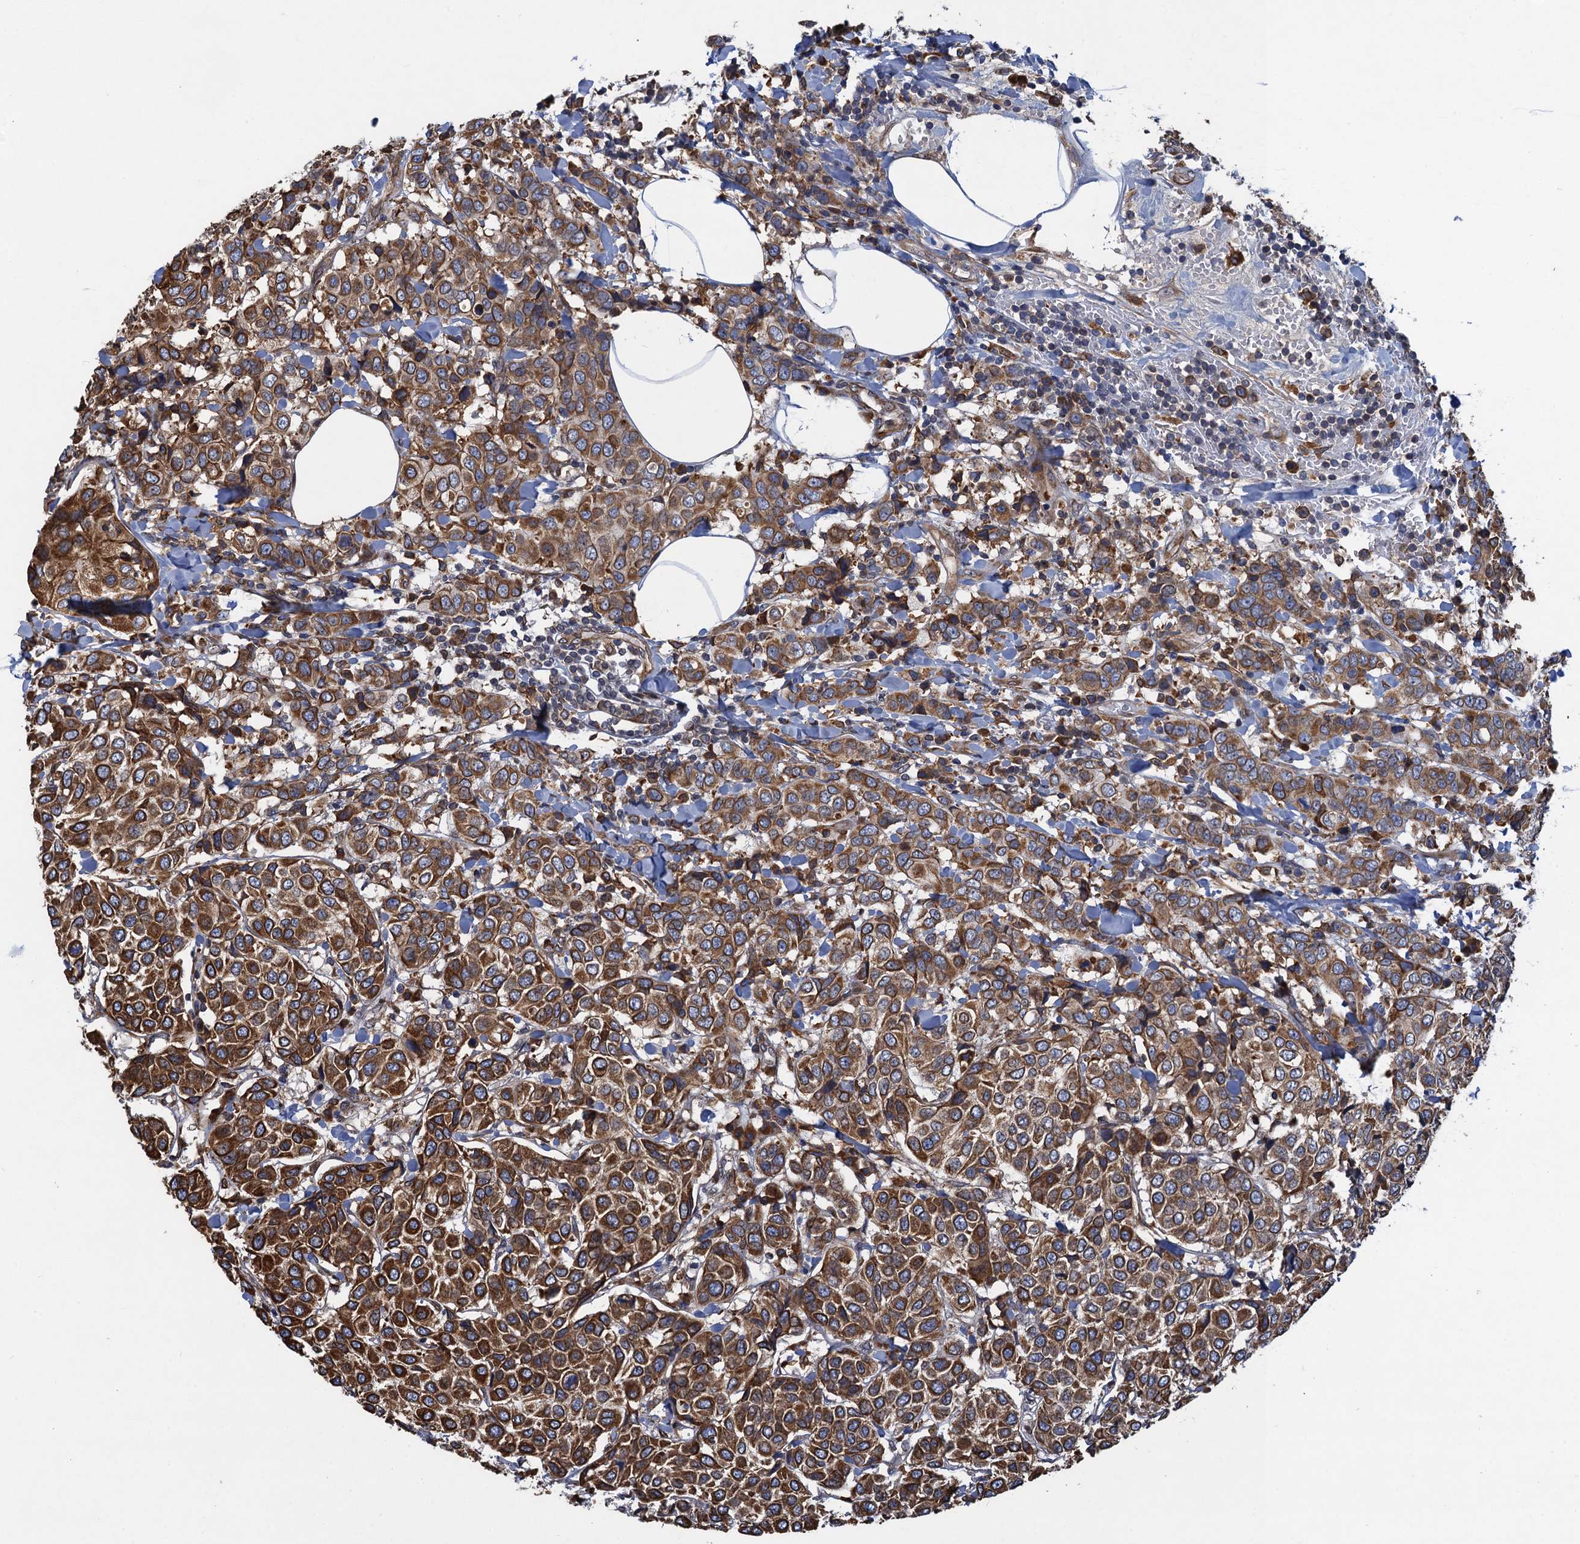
{"staining": {"intensity": "moderate", "quantity": ">75%", "location": "cytoplasmic/membranous"}, "tissue": "breast cancer", "cell_type": "Tumor cells", "image_type": "cancer", "snomed": [{"axis": "morphology", "description": "Duct carcinoma"}, {"axis": "topography", "description": "Breast"}], "caption": "Immunohistochemical staining of human breast invasive ductal carcinoma demonstrates moderate cytoplasmic/membranous protein positivity in about >75% of tumor cells.", "gene": "ARMC5", "patient": {"sex": "female", "age": 55}}